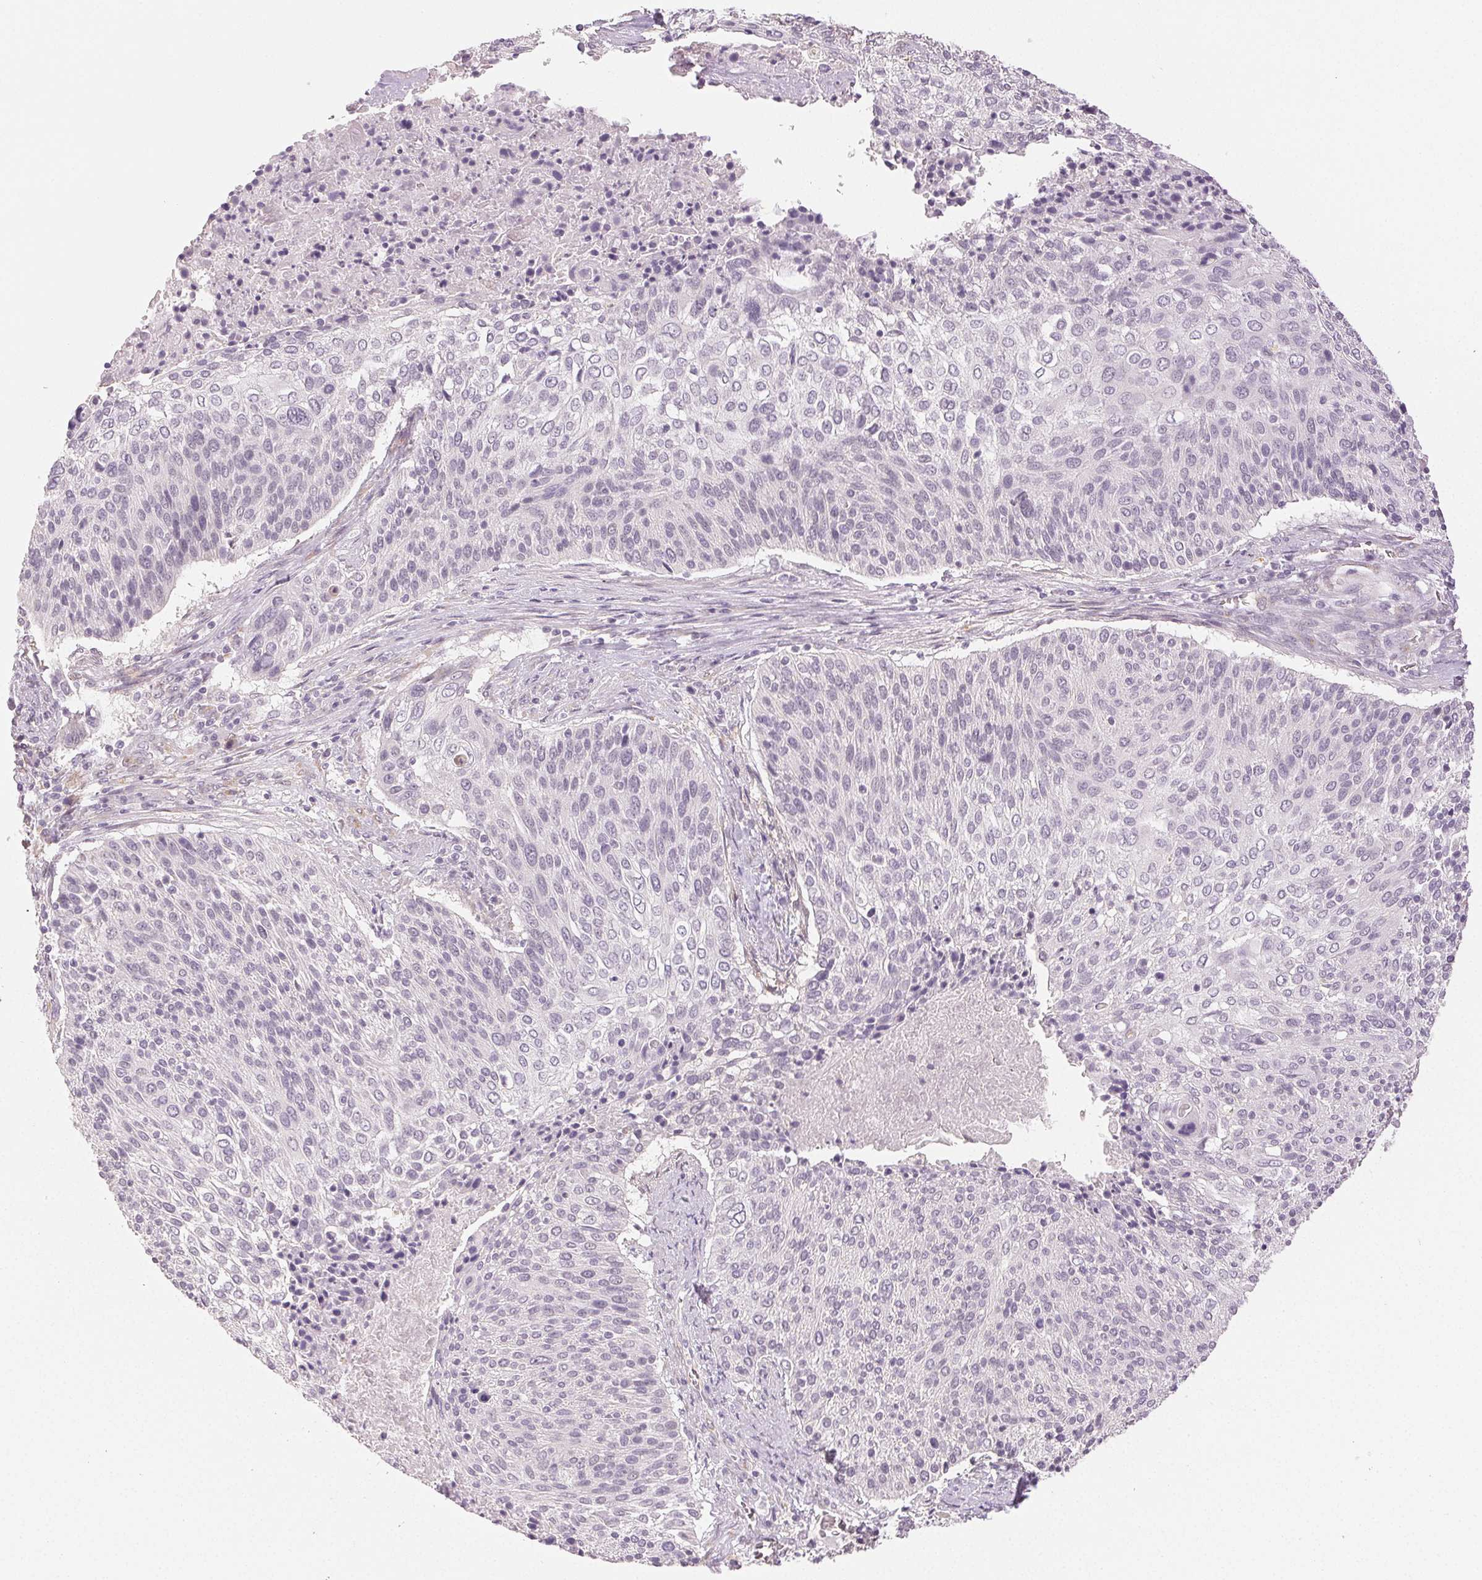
{"staining": {"intensity": "negative", "quantity": "none", "location": "none"}, "tissue": "cervical cancer", "cell_type": "Tumor cells", "image_type": "cancer", "snomed": [{"axis": "morphology", "description": "Squamous cell carcinoma, NOS"}, {"axis": "topography", "description": "Cervix"}], "caption": "IHC of cervical squamous cell carcinoma exhibits no staining in tumor cells.", "gene": "MAP1LC3A", "patient": {"sex": "female", "age": 31}}